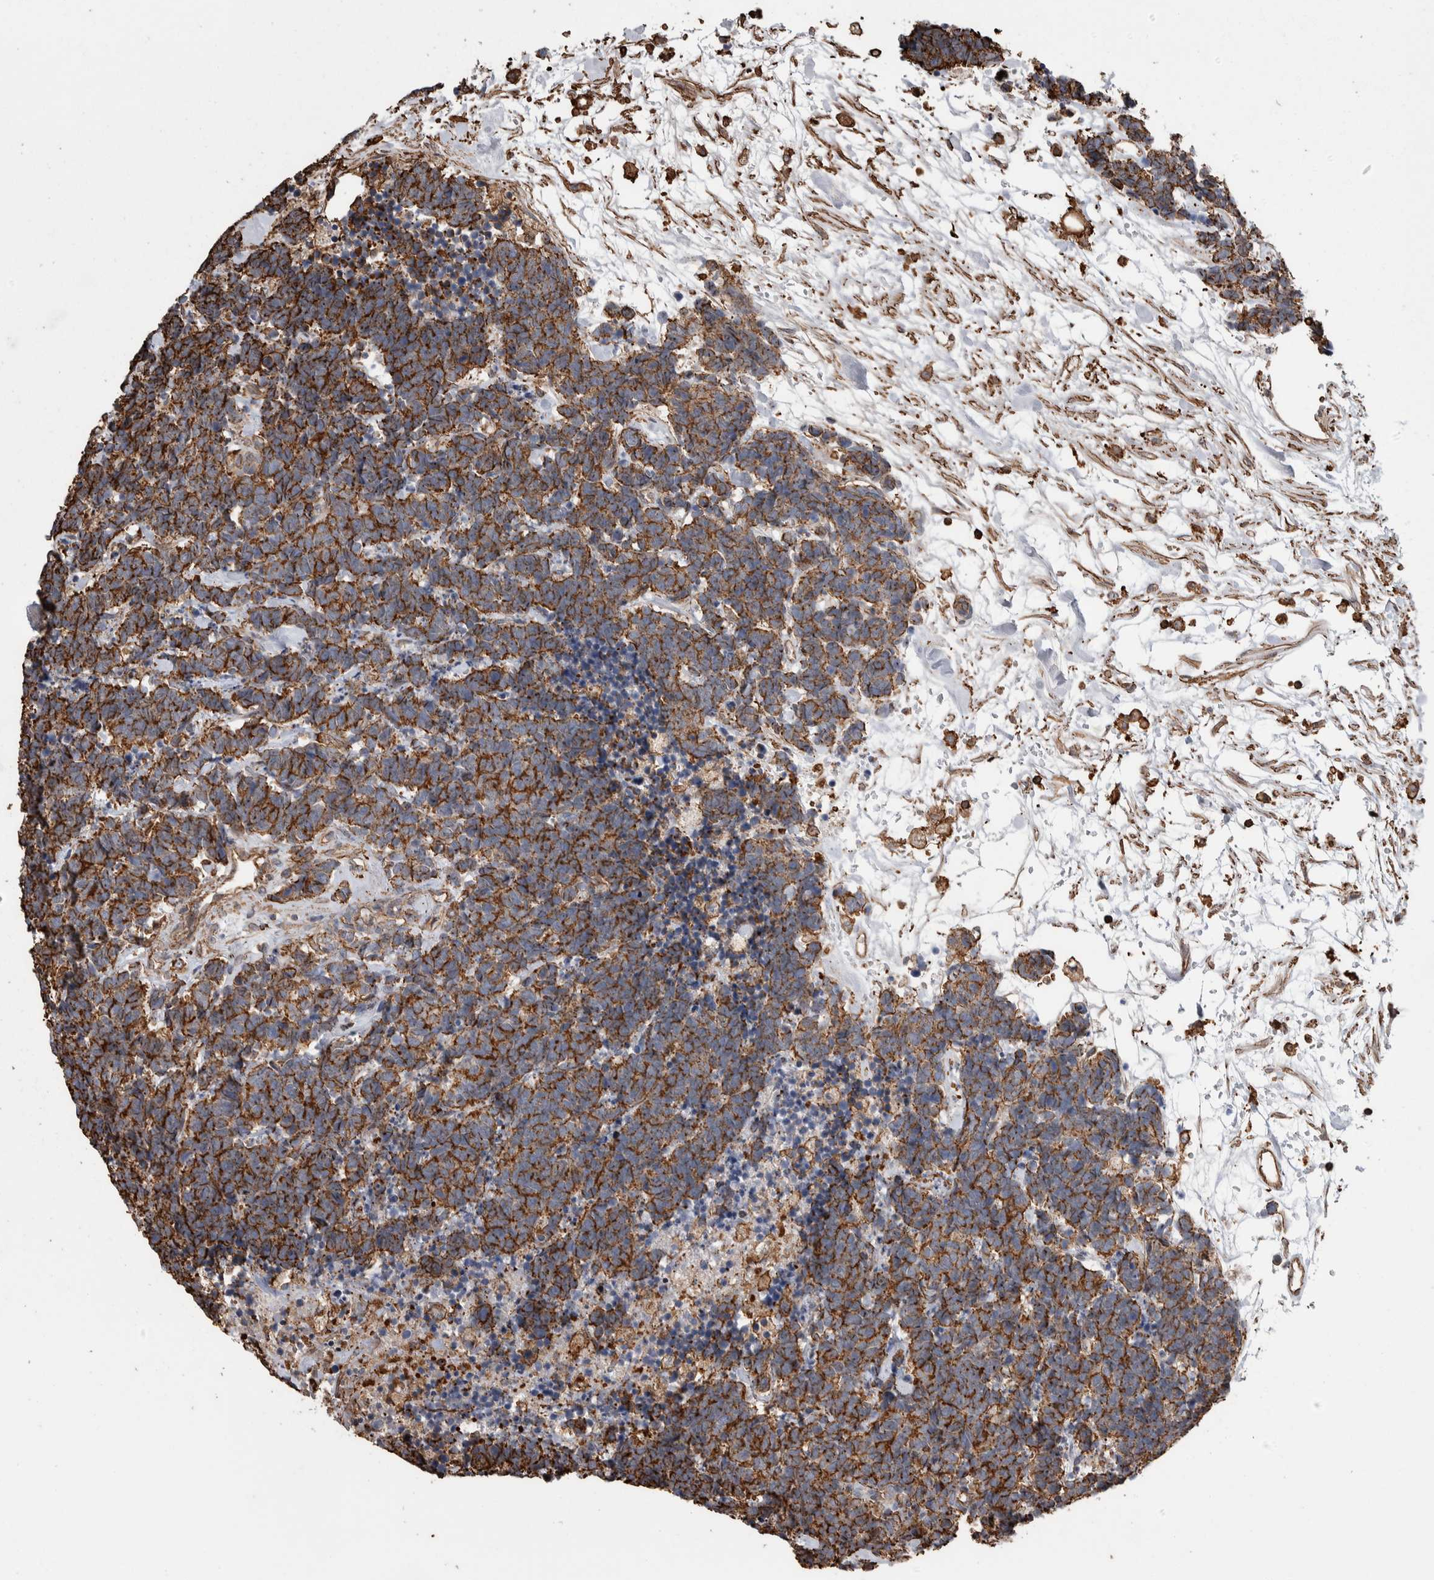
{"staining": {"intensity": "moderate", "quantity": ">75%", "location": "cytoplasmic/membranous"}, "tissue": "carcinoid", "cell_type": "Tumor cells", "image_type": "cancer", "snomed": [{"axis": "morphology", "description": "Carcinoma, NOS"}, {"axis": "morphology", "description": "Carcinoid, malignant, NOS"}, {"axis": "topography", "description": "Urinary bladder"}], "caption": "Carcinoid (malignant) stained with DAB IHC displays medium levels of moderate cytoplasmic/membranous expression in about >75% of tumor cells. (Brightfield microscopy of DAB IHC at high magnification).", "gene": "ENPP2", "patient": {"sex": "male", "age": 57}}